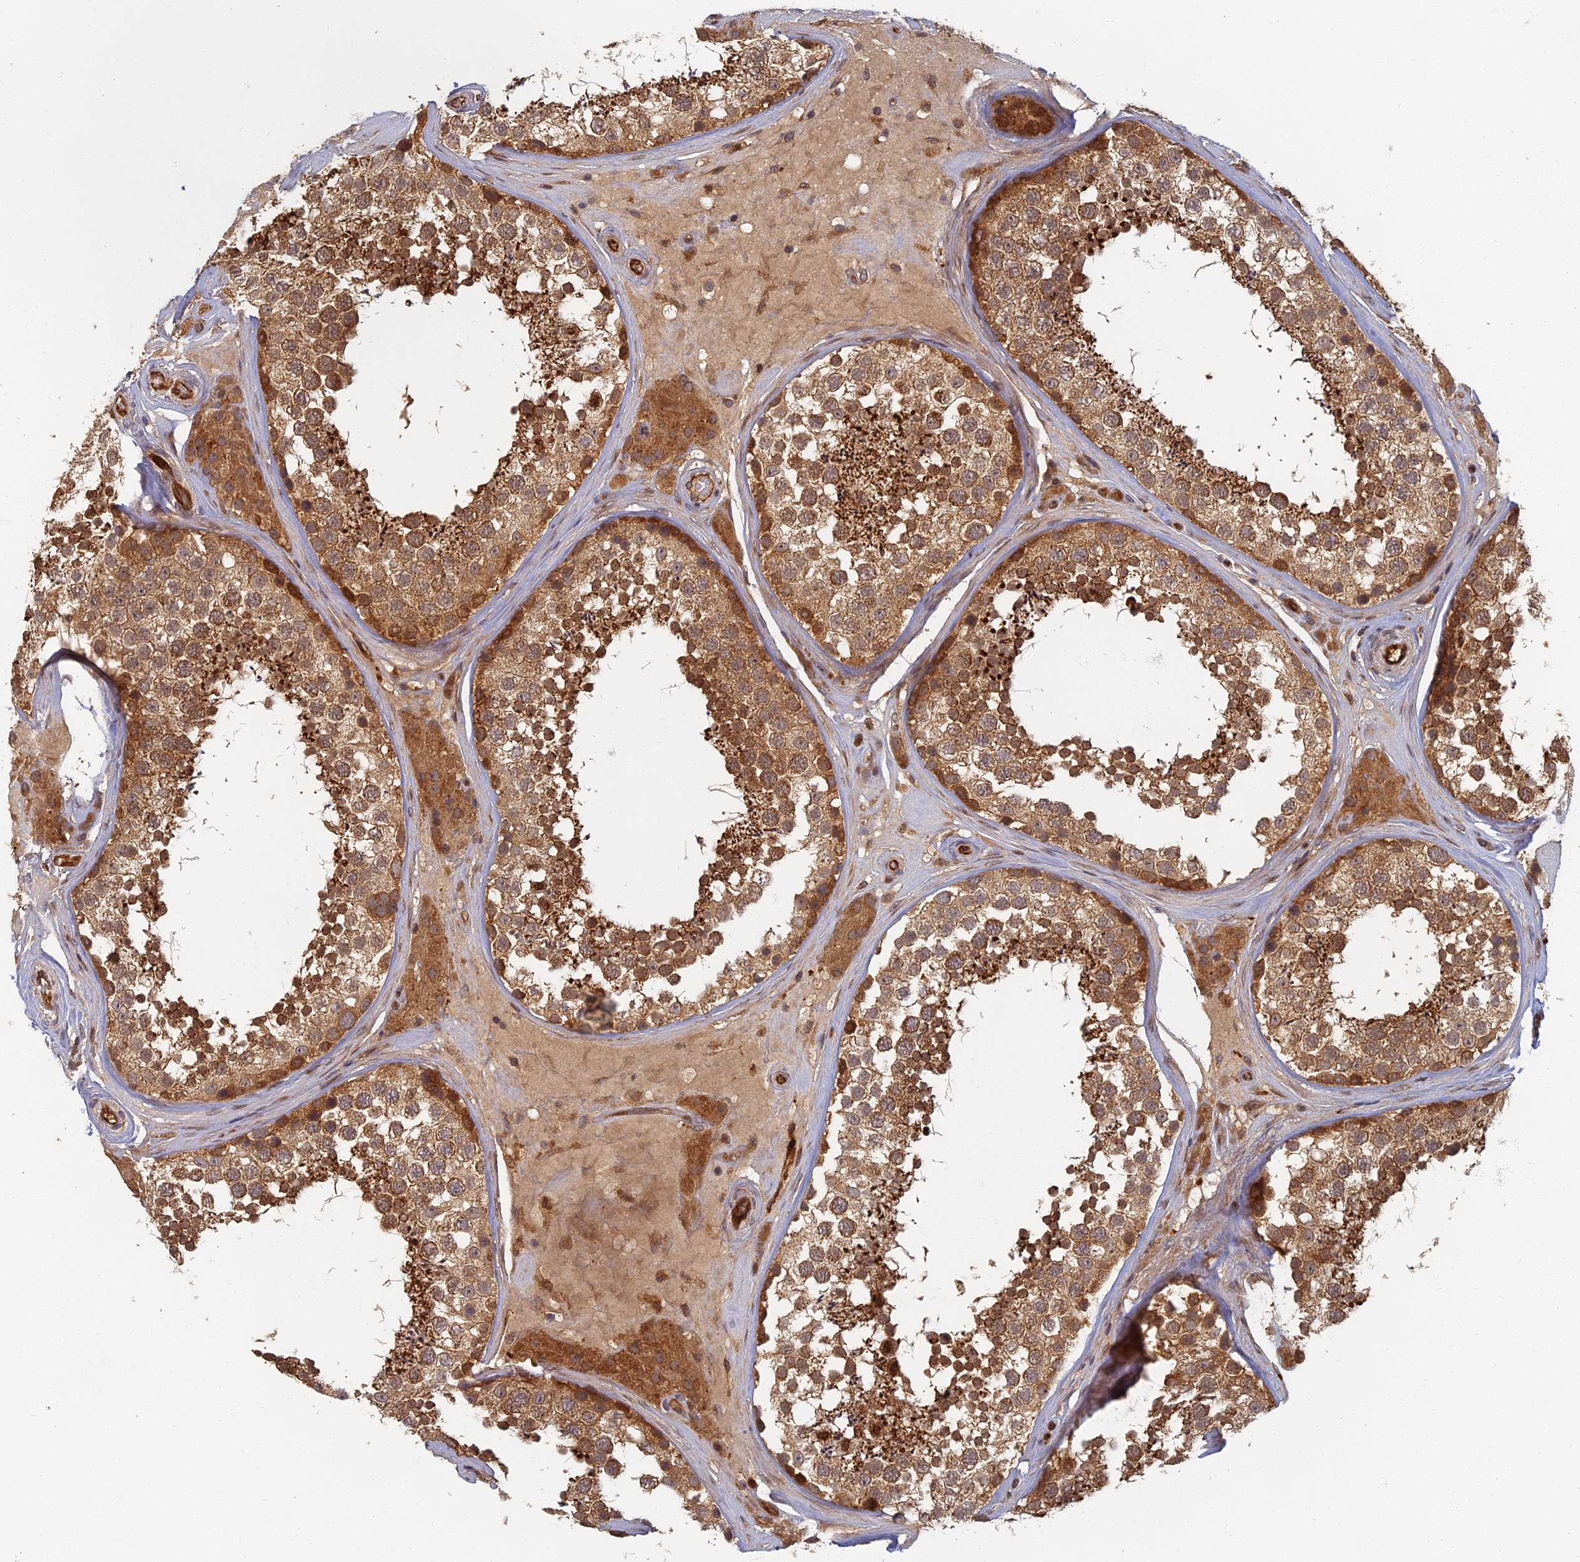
{"staining": {"intensity": "strong", "quantity": ">75%", "location": "cytoplasmic/membranous"}, "tissue": "testis", "cell_type": "Cells in seminiferous ducts", "image_type": "normal", "snomed": [{"axis": "morphology", "description": "Normal tissue, NOS"}, {"axis": "topography", "description": "Testis"}], "caption": "Strong cytoplasmic/membranous expression for a protein is identified in about >75% of cells in seminiferous ducts of unremarkable testis using IHC.", "gene": "INO80D", "patient": {"sex": "male", "age": 46}}